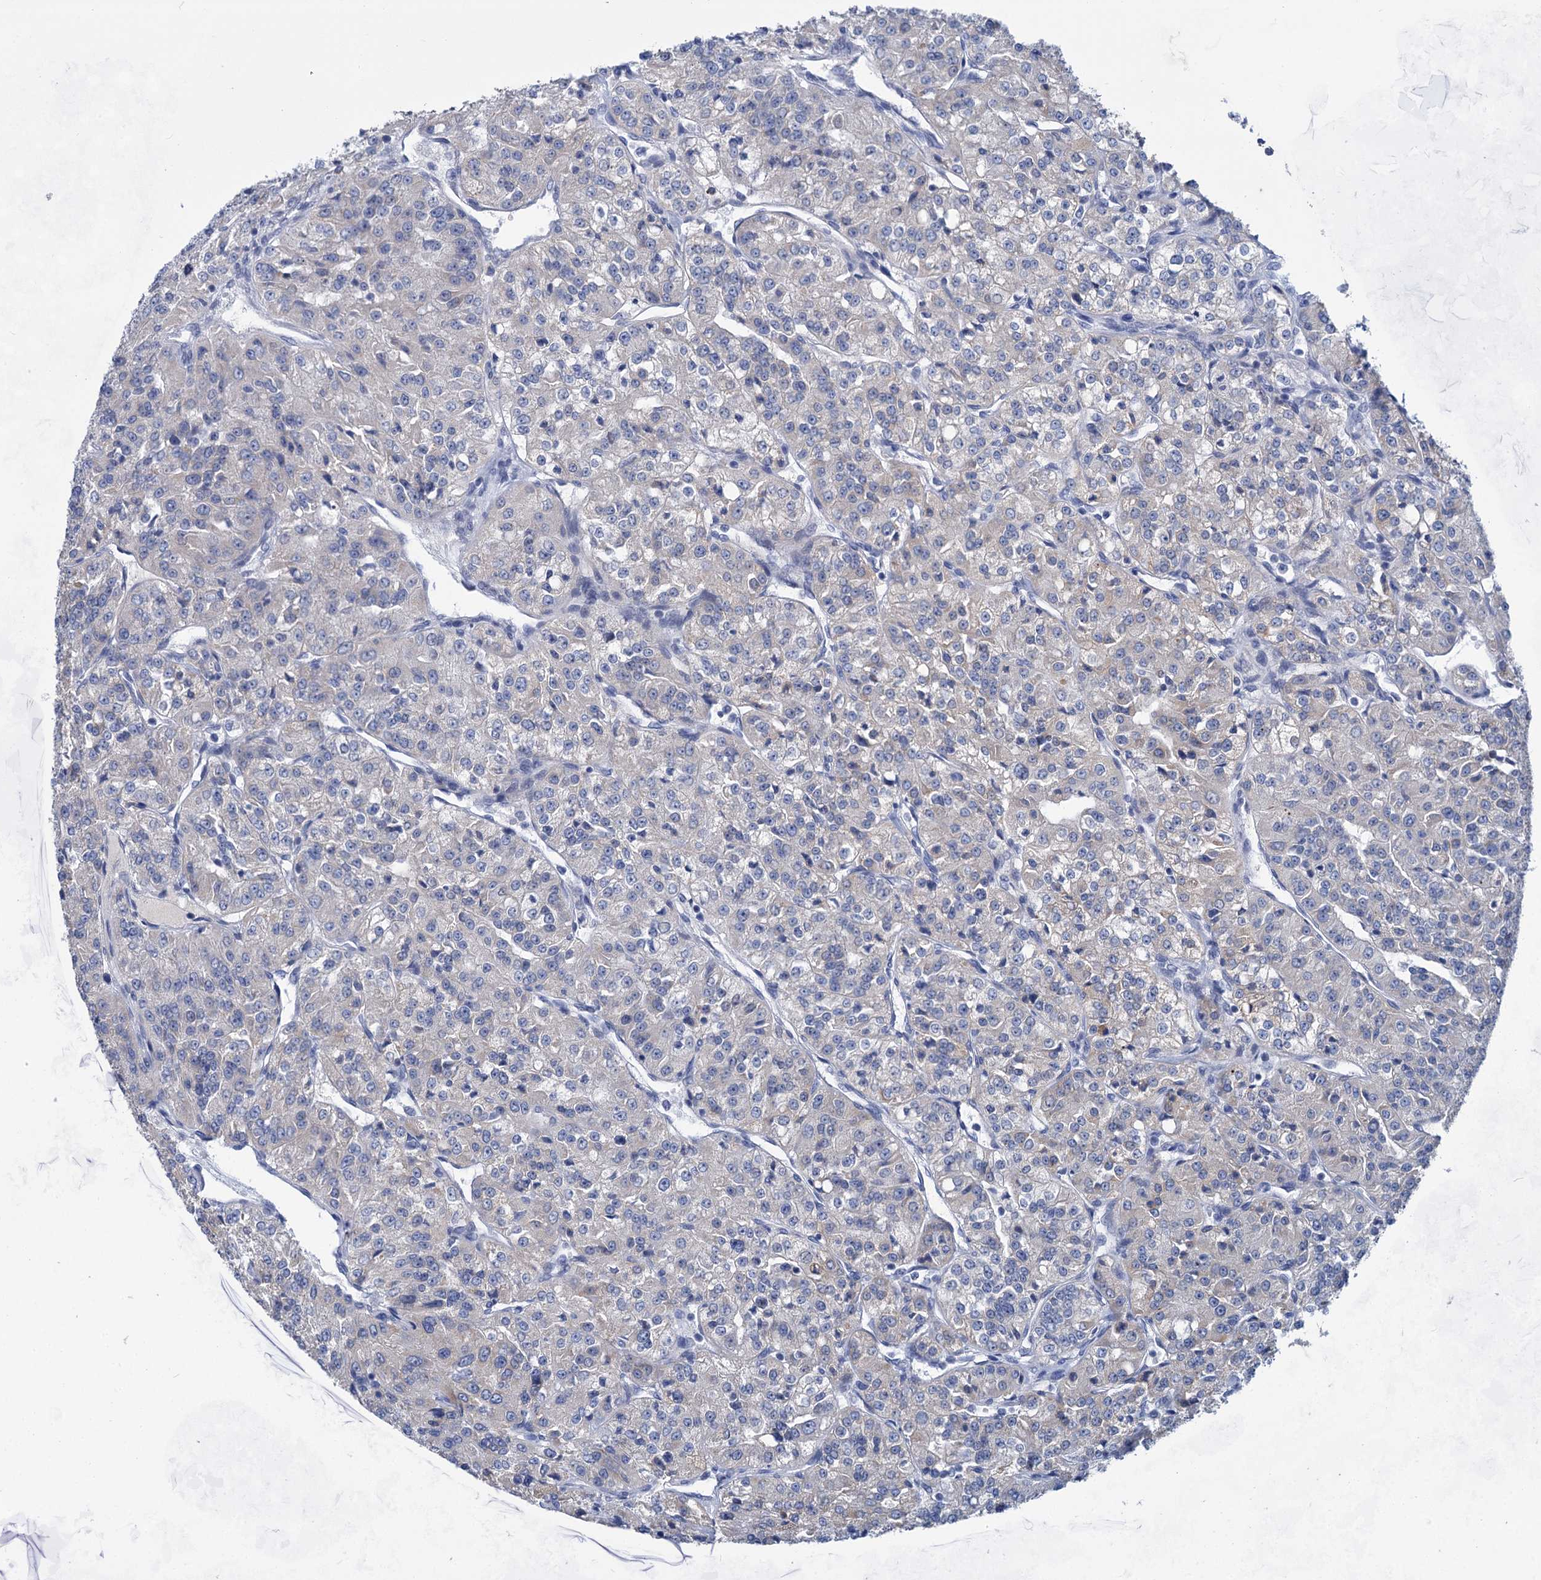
{"staining": {"intensity": "moderate", "quantity": "<25%", "location": "cytoplasmic/membranous"}, "tissue": "renal cancer", "cell_type": "Tumor cells", "image_type": "cancer", "snomed": [{"axis": "morphology", "description": "Adenocarcinoma, NOS"}, {"axis": "topography", "description": "Kidney"}], "caption": "A high-resolution micrograph shows immunohistochemistry (IHC) staining of adenocarcinoma (renal), which reveals moderate cytoplasmic/membranous positivity in about <25% of tumor cells.", "gene": "TTC17", "patient": {"sex": "female", "age": 63}}